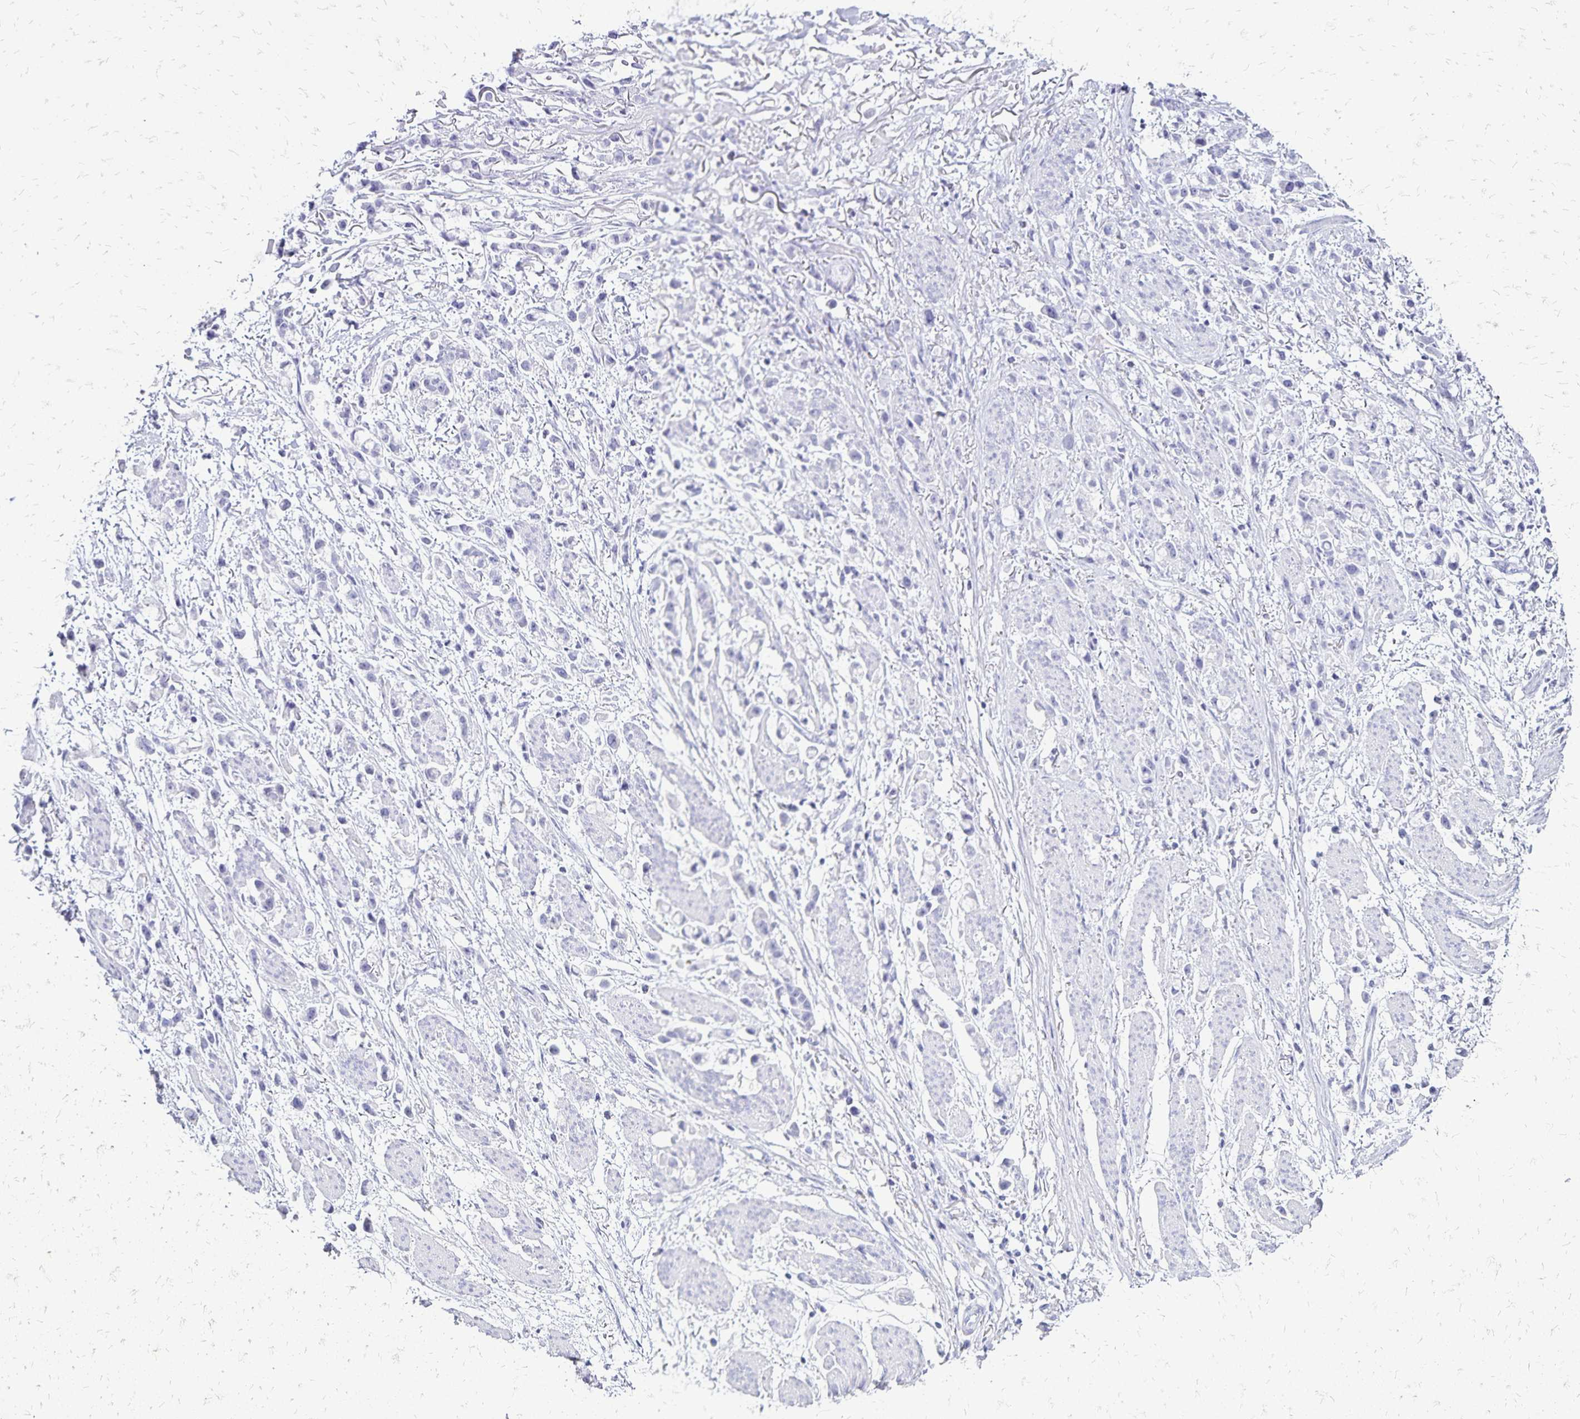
{"staining": {"intensity": "negative", "quantity": "none", "location": "none"}, "tissue": "stomach cancer", "cell_type": "Tumor cells", "image_type": "cancer", "snomed": [{"axis": "morphology", "description": "Adenocarcinoma, NOS"}, {"axis": "topography", "description": "Stomach"}], "caption": "There is no significant staining in tumor cells of adenocarcinoma (stomach).", "gene": "LIN28B", "patient": {"sex": "female", "age": 81}}